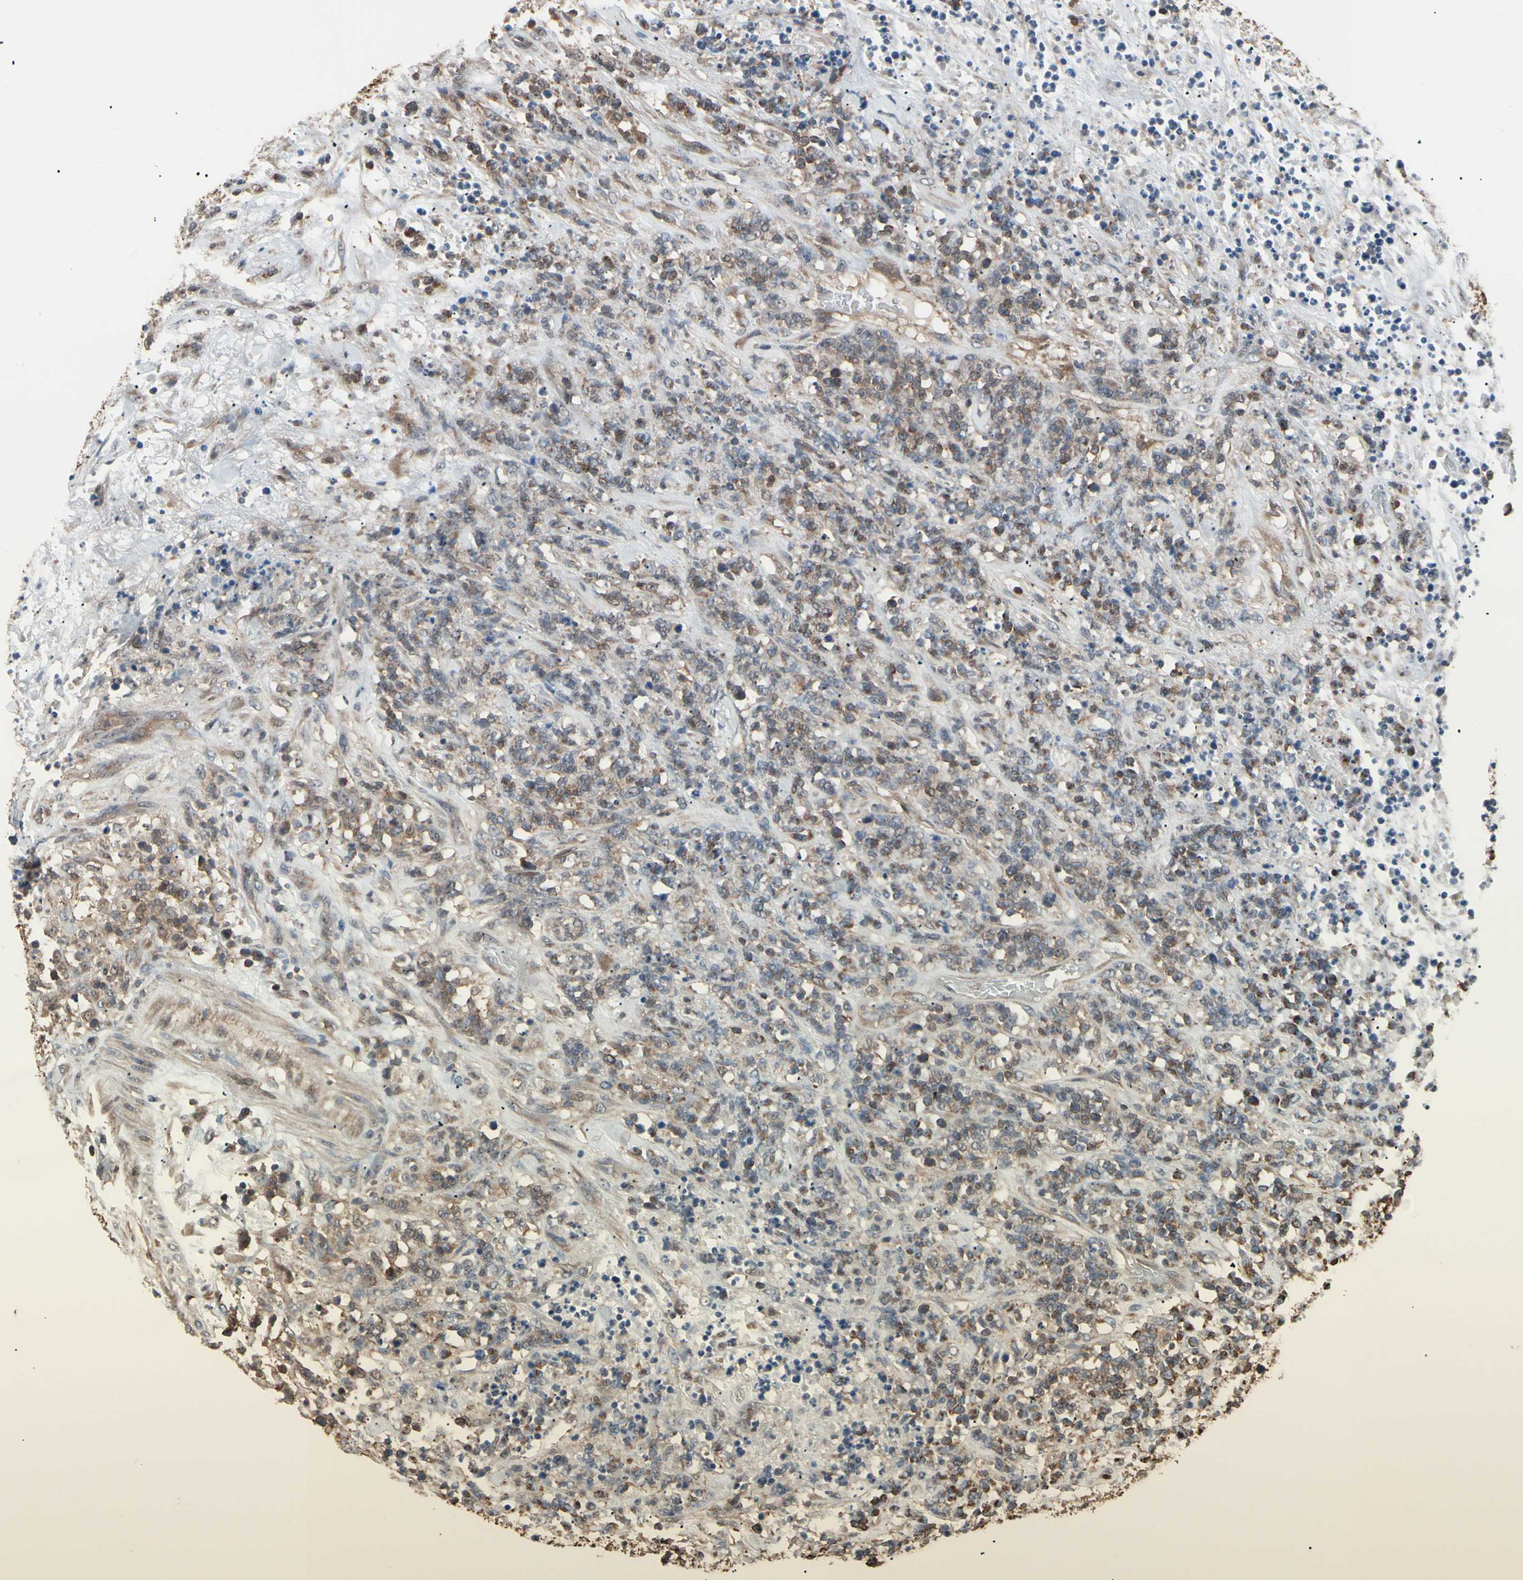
{"staining": {"intensity": "moderate", "quantity": "<25%", "location": "cytoplasmic/membranous"}, "tissue": "lymphoma", "cell_type": "Tumor cells", "image_type": "cancer", "snomed": [{"axis": "morphology", "description": "Malignant lymphoma, non-Hodgkin's type, High grade"}, {"axis": "topography", "description": "Soft tissue"}], "caption": "Immunohistochemistry staining of malignant lymphoma, non-Hodgkin's type (high-grade), which reveals low levels of moderate cytoplasmic/membranous staining in approximately <25% of tumor cells indicating moderate cytoplasmic/membranous protein positivity. The staining was performed using DAB (3,3'-diaminobenzidine) (brown) for protein detection and nuclei were counterstained in hematoxylin (blue).", "gene": "MAPK13", "patient": {"sex": "male", "age": 18}}